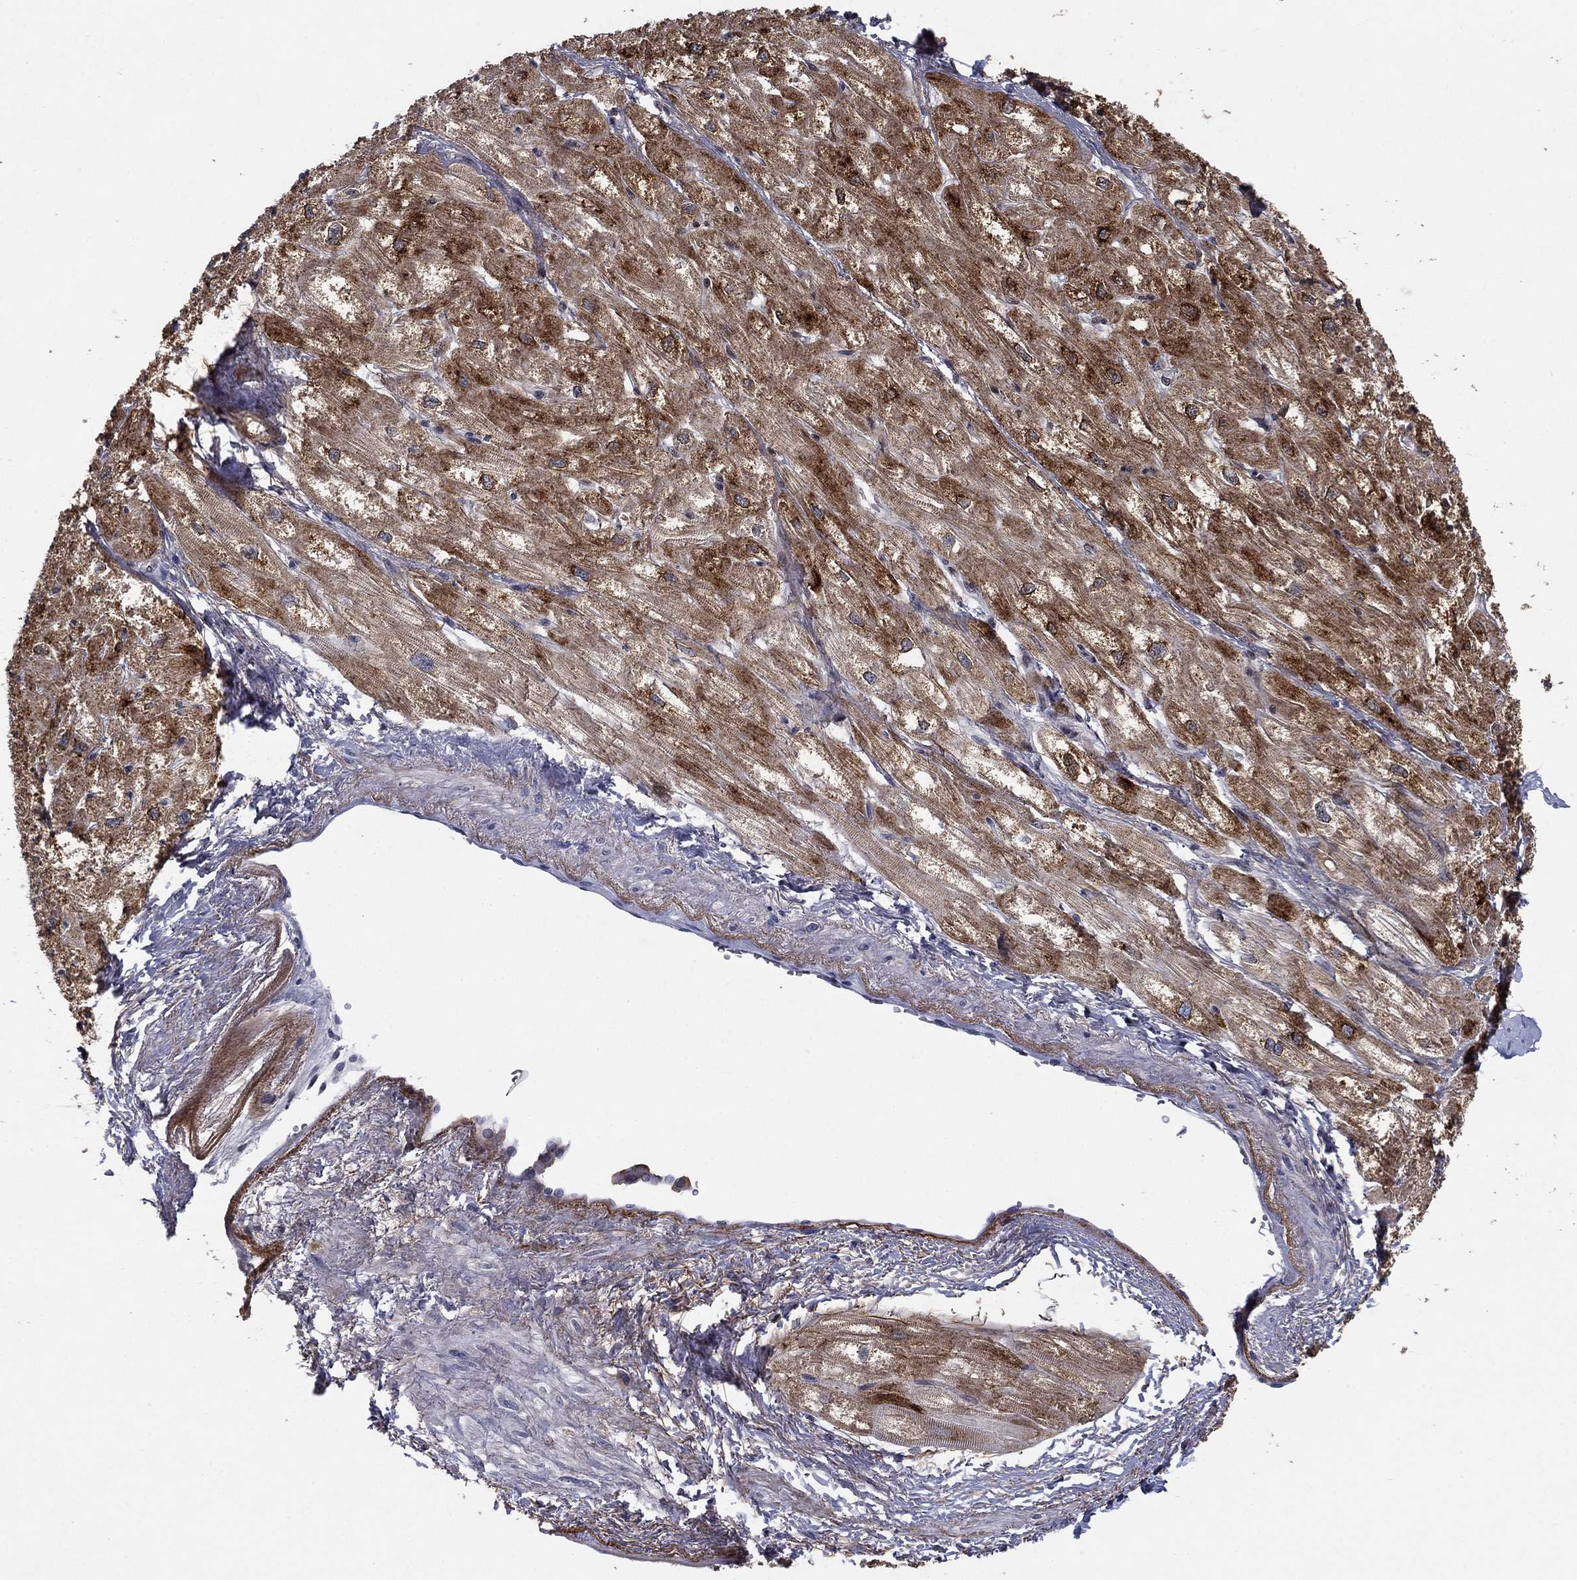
{"staining": {"intensity": "strong", "quantity": "25%-75%", "location": "cytoplasmic/membranous"}, "tissue": "heart muscle", "cell_type": "Cardiomyocytes", "image_type": "normal", "snomed": [{"axis": "morphology", "description": "Normal tissue, NOS"}, {"axis": "topography", "description": "Heart"}], "caption": "Immunohistochemical staining of unremarkable human heart muscle demonstrates 25%-75% levels of strong cytoplasmic/membranous protein staining in approximately 25%-75% of cardiomyocytes. (brown staining indicates protein expression, while blue staining denotes nuclei).", "gene": "PTGDS", "patient": {"sex": "male", "age": 57}}